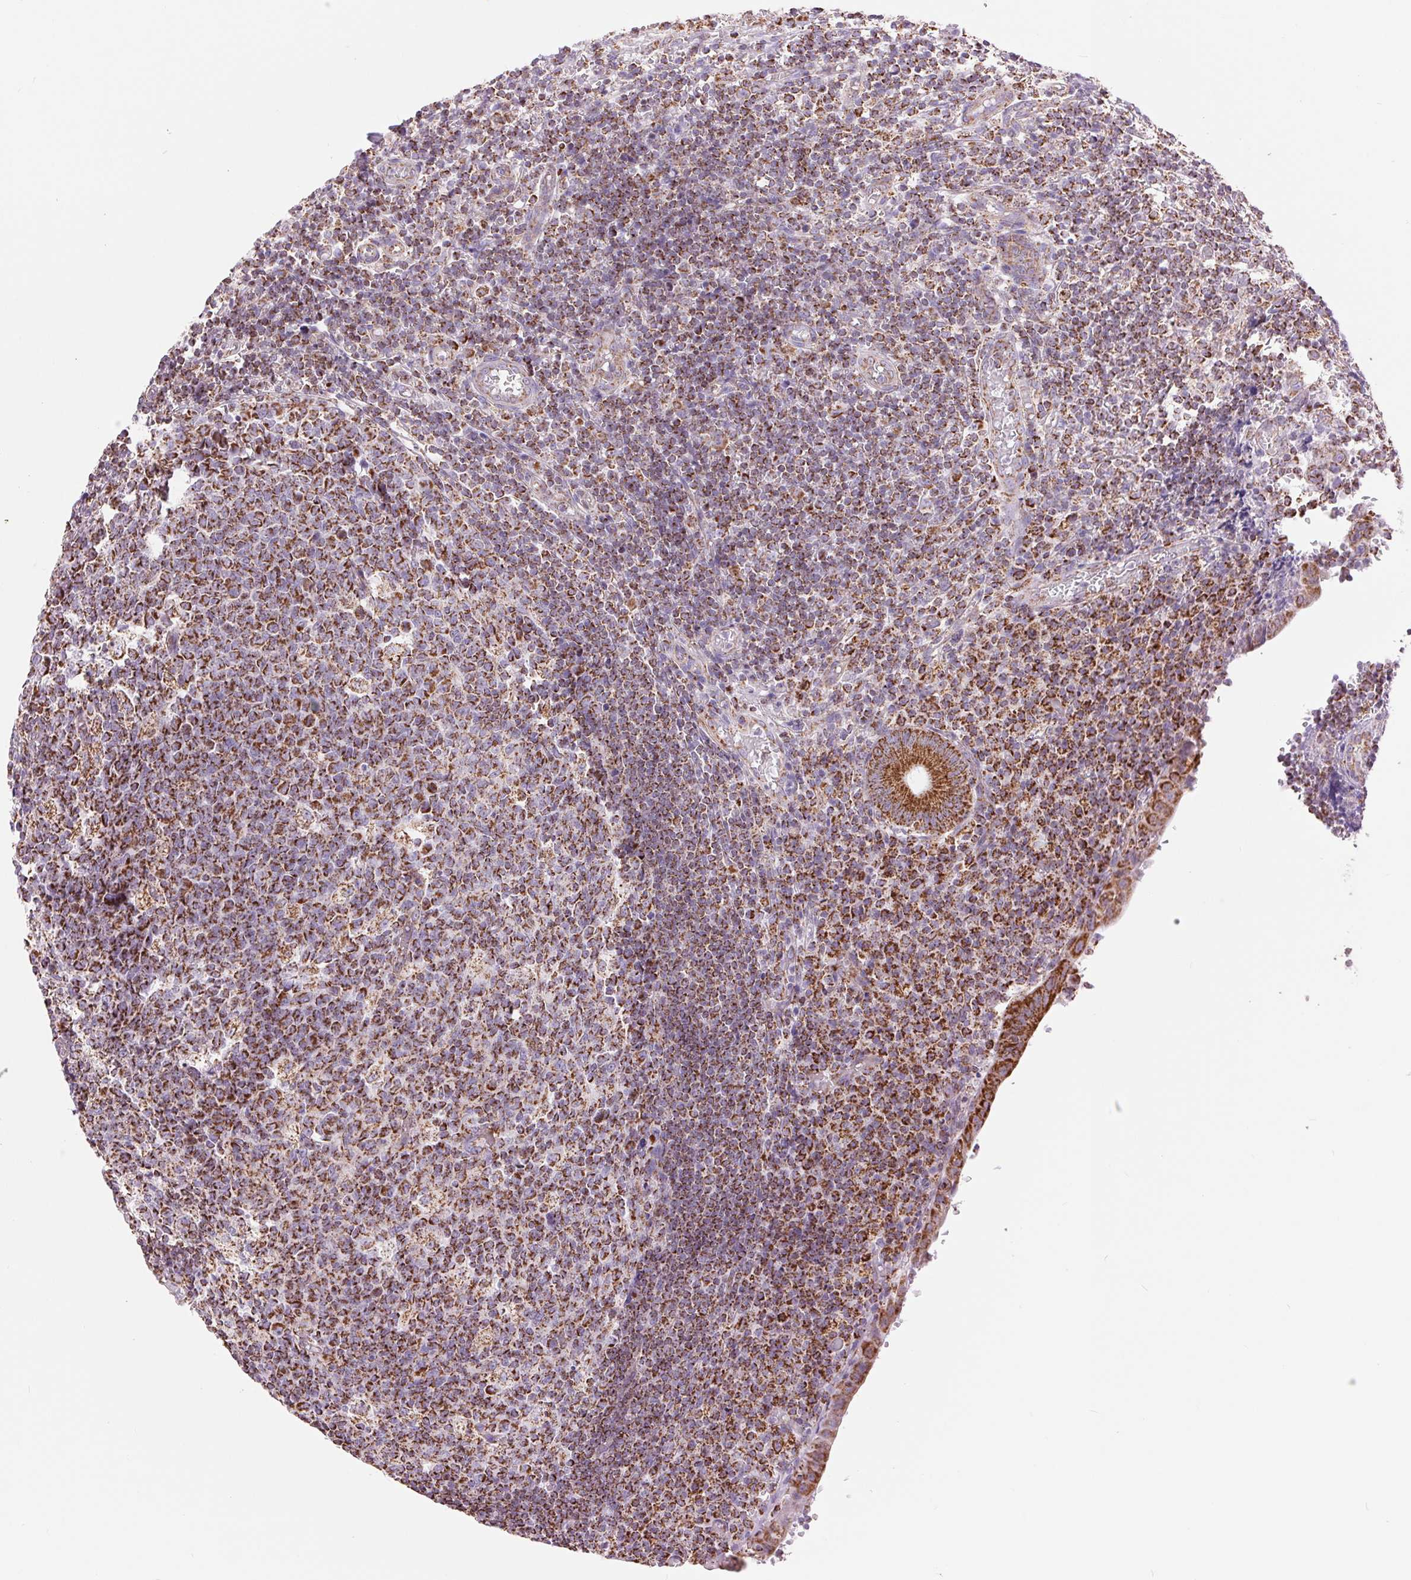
{"staining": {"intensity": "strong", "quantity": ">75%", "location": "cytoplasmic/membranous"}, "tissue": "appendix", "cell_type": "Glandular cells", "image_type": "normal", "snomed": [{"axis": "morphology", "description": "Normal tissue, NOS"}, {"axis": "topography", "description": "Appendix"}], "caption": "Normal appendix was stained to show a protein in brown. There is high levels of strong cytoplasmic/membranous positivity in about >75% of glandular cells. Immunohistochemistry stains the protein in brown and the nuclei are stained blue.", "gene": "ATP5PB", "patient": {"sex": "male", "age": 18}}